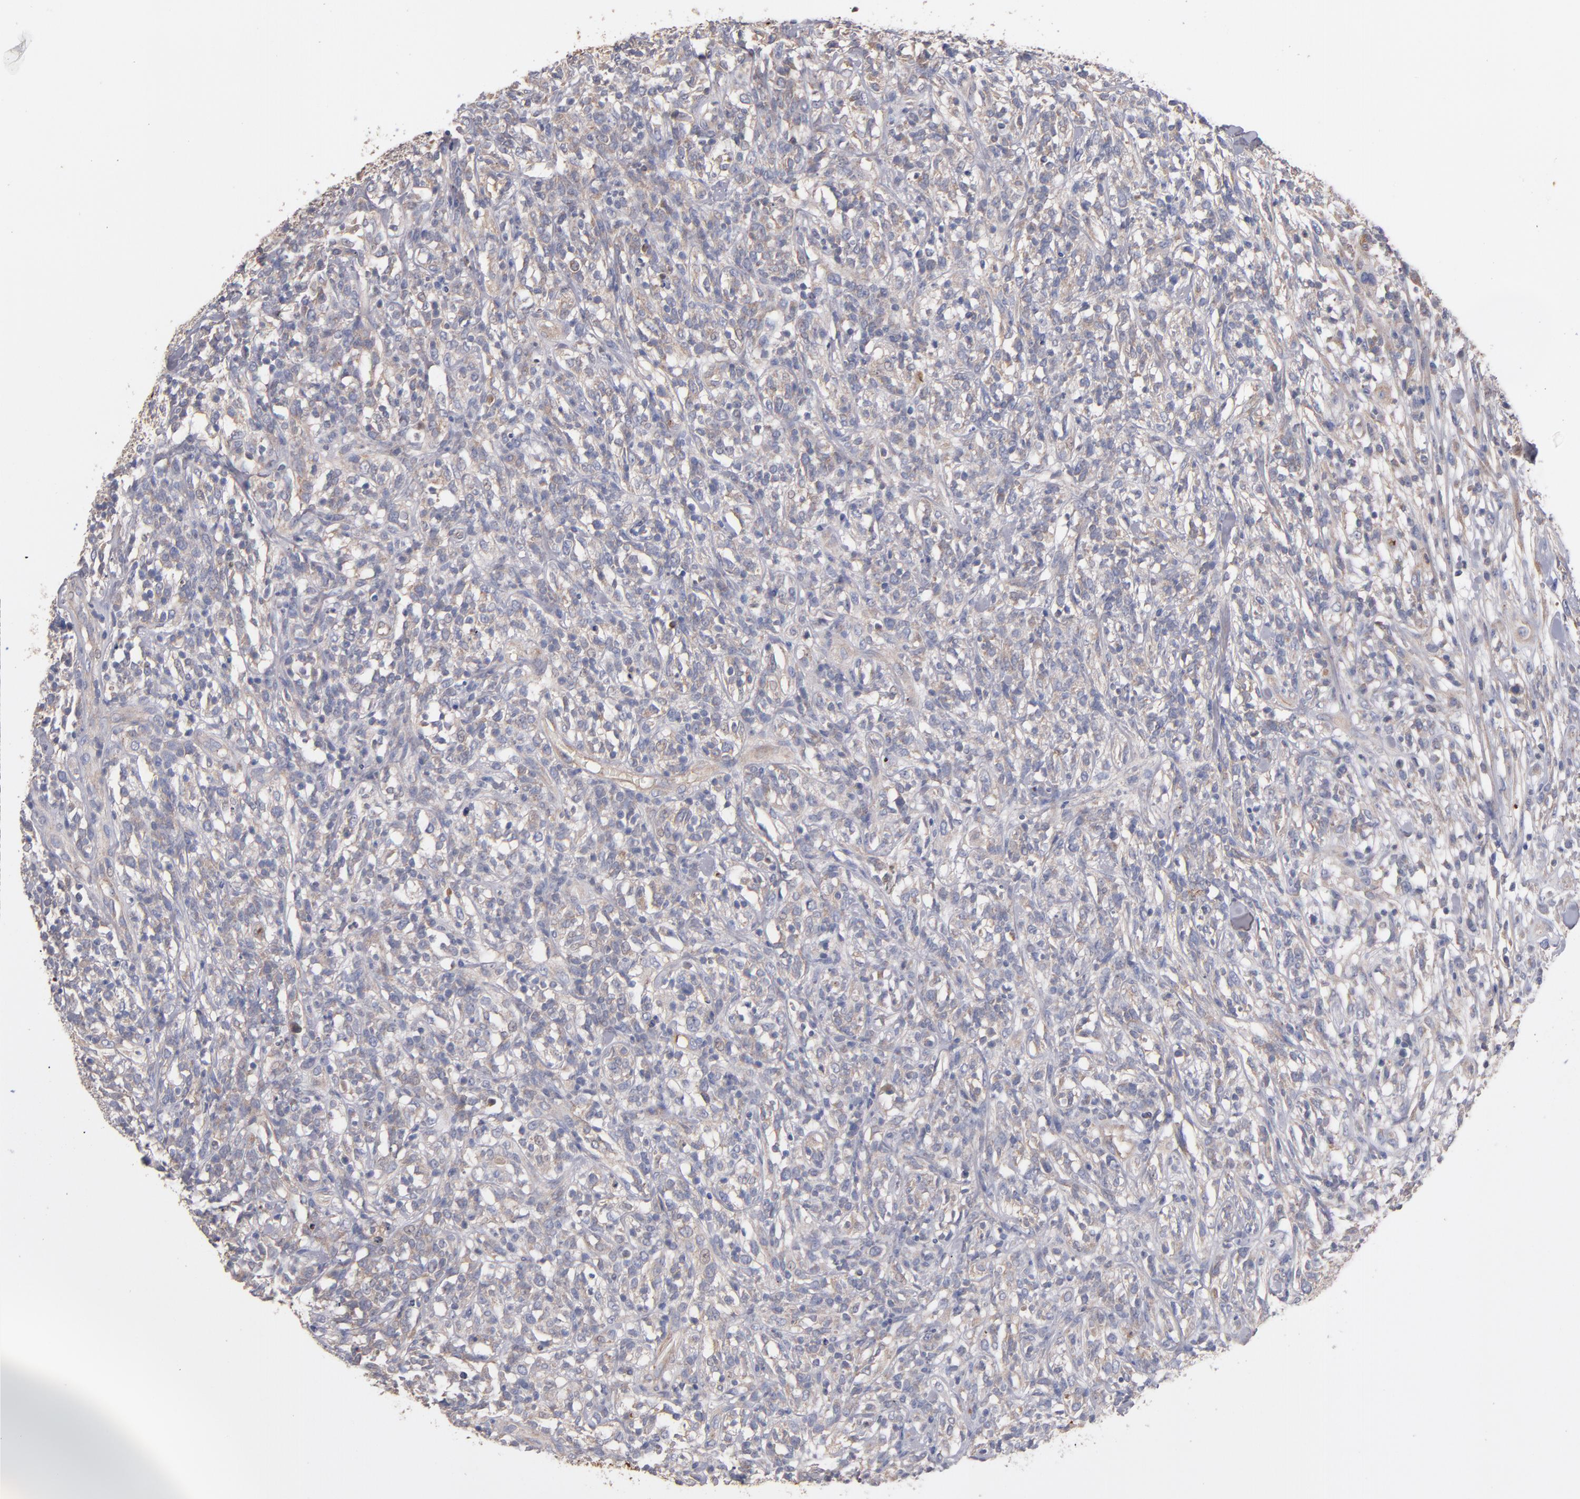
{"staining": {"intensity": "weak", "quantity": ">75%", "location": "cytoplasmic/membranous"}, "tissue": "lymphoma", "cell_type": "Tumor cells", "image_type": "cancer", "snomed": [{"axis": "morphology", "description": "Malignant lymphoma, non-Hodgkin's type, High grade"}, {"axis": "topography", "description": "Lymph node"}], "caption": "DAB immunohistochemical staining of human high-grade malignant lymphoma, non-Hodgkin's type reveals weak cytoplasmic/membranous protein expression in approximately >75% of tumor cells. (brown staining indicates protein expression, while blue staining denotes nuclei).", "gene": "DACT1", "patient": {"sex": "female", "age": 73}}